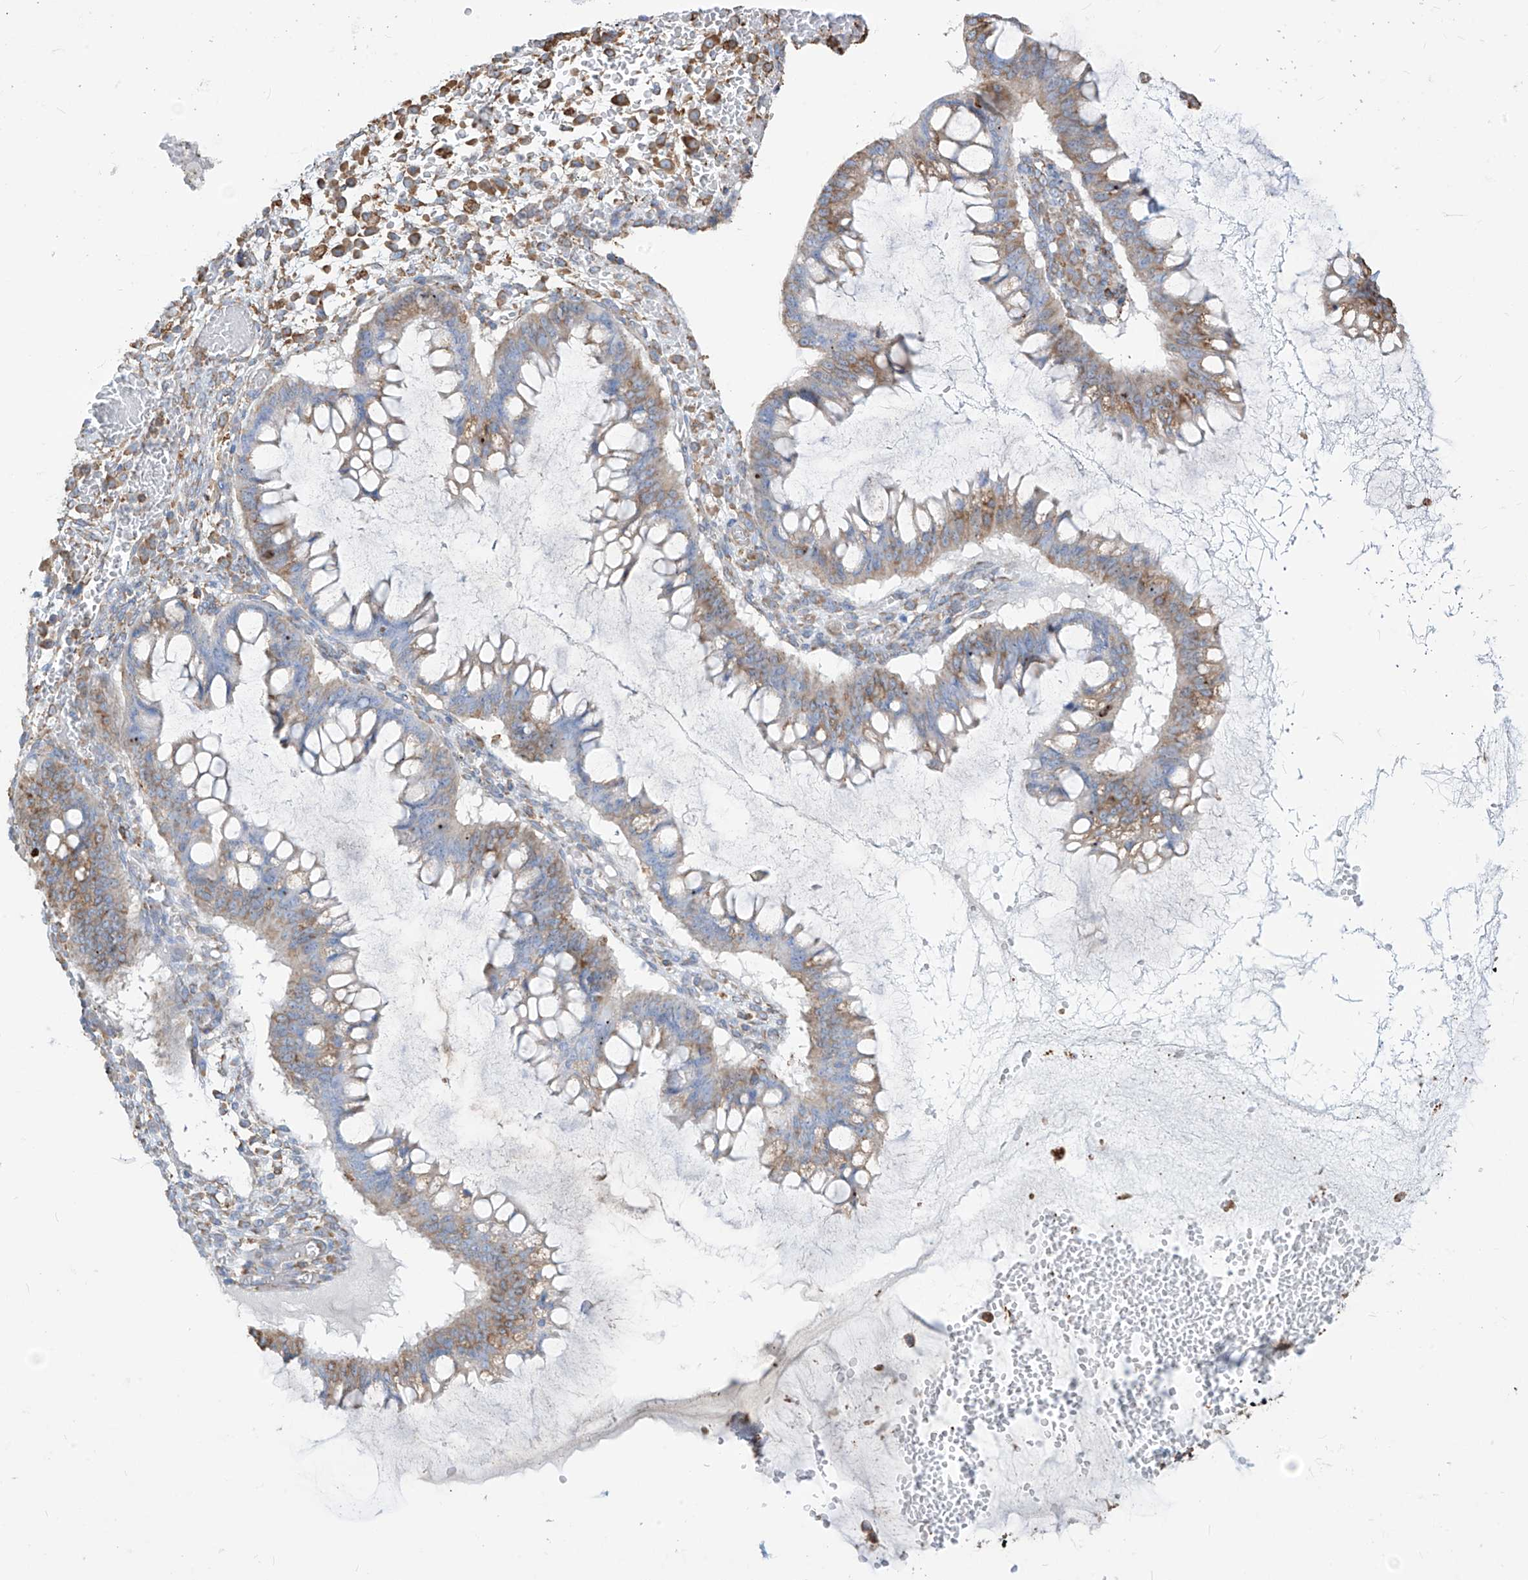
{"staining": {"intensity": "weak", "quantity": "<25%", "location": "cytoplasmic/membranous"}, "tissue": "ovarian cancer", "cell_type": "Tumor cells", "image_type": "cancer", "snomed": [{"axis": "morphology", "description": "Cystadenocarcinoma, mucinous, NOS"}, {"axis": "topography", "description": "Ovary"}], "caption": "There is no significant staining in tumor cells of mucinous cystadenocarcinoma (ovarian). (Brightfield microscopy of DAB (3,3'-diaminobenzidine) immunohistochemistry (IHC) at high magnification).", "gene": "PDIA6", "patient": {"sex": "female", "age": 73}}